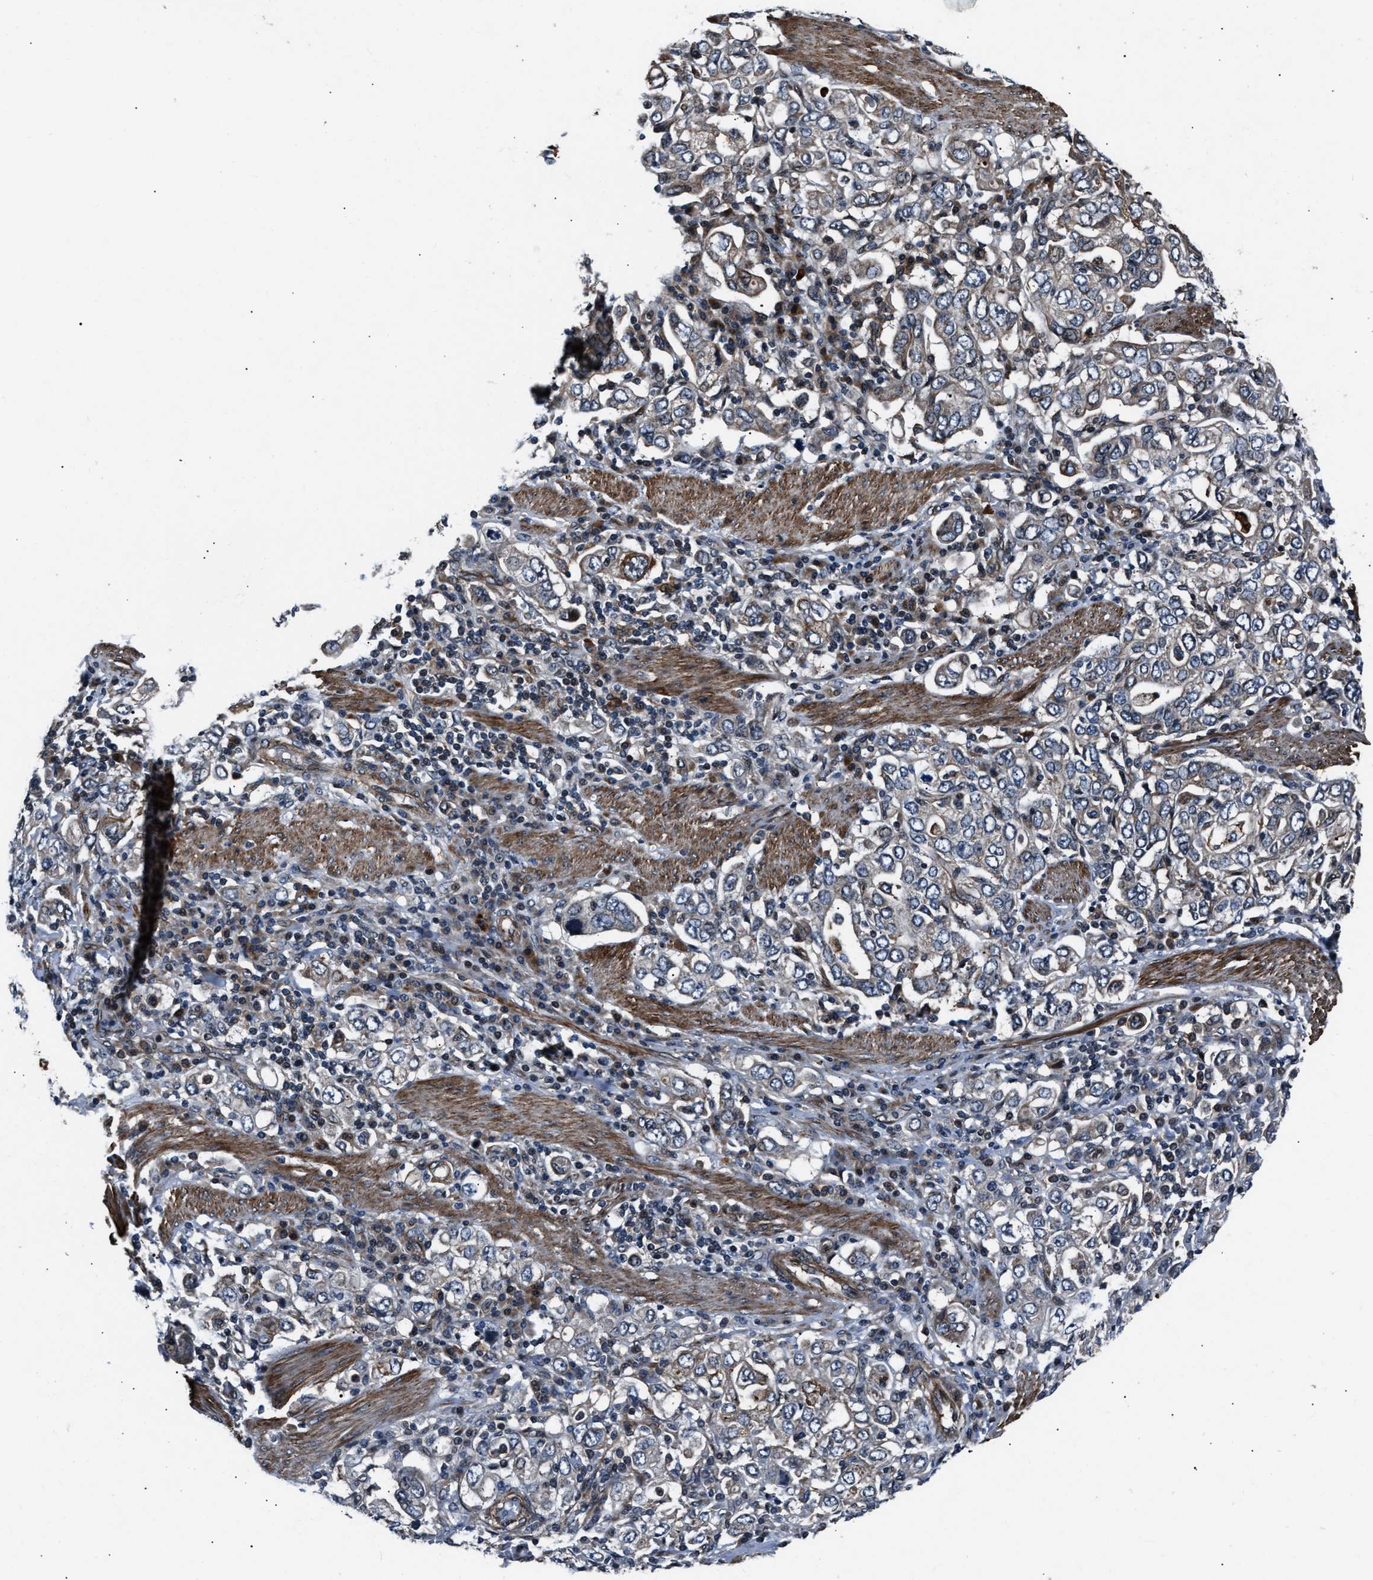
{"staining": {"intensity": "weak", "quantity": "25%-75%", "location": "cytoplasmic/membranous"}, "tissue": "stomach cancer", "cell_type": "Tumor cells", "image_type": "cancer", "snomed": [{"axis": "morphology", "description": "Adenocarcinoma, NOS"}, {"axis": "topography", "description": "Stomach, upper"}], "caption": "A histopathology image of stomach adenocarcinoma stained for a protein demonstrates weak cytoplasmic/membranous brown staining in tumor cells.", "gene": "DYNC2I1", "patient": {"sex": "male", "age": 62}}